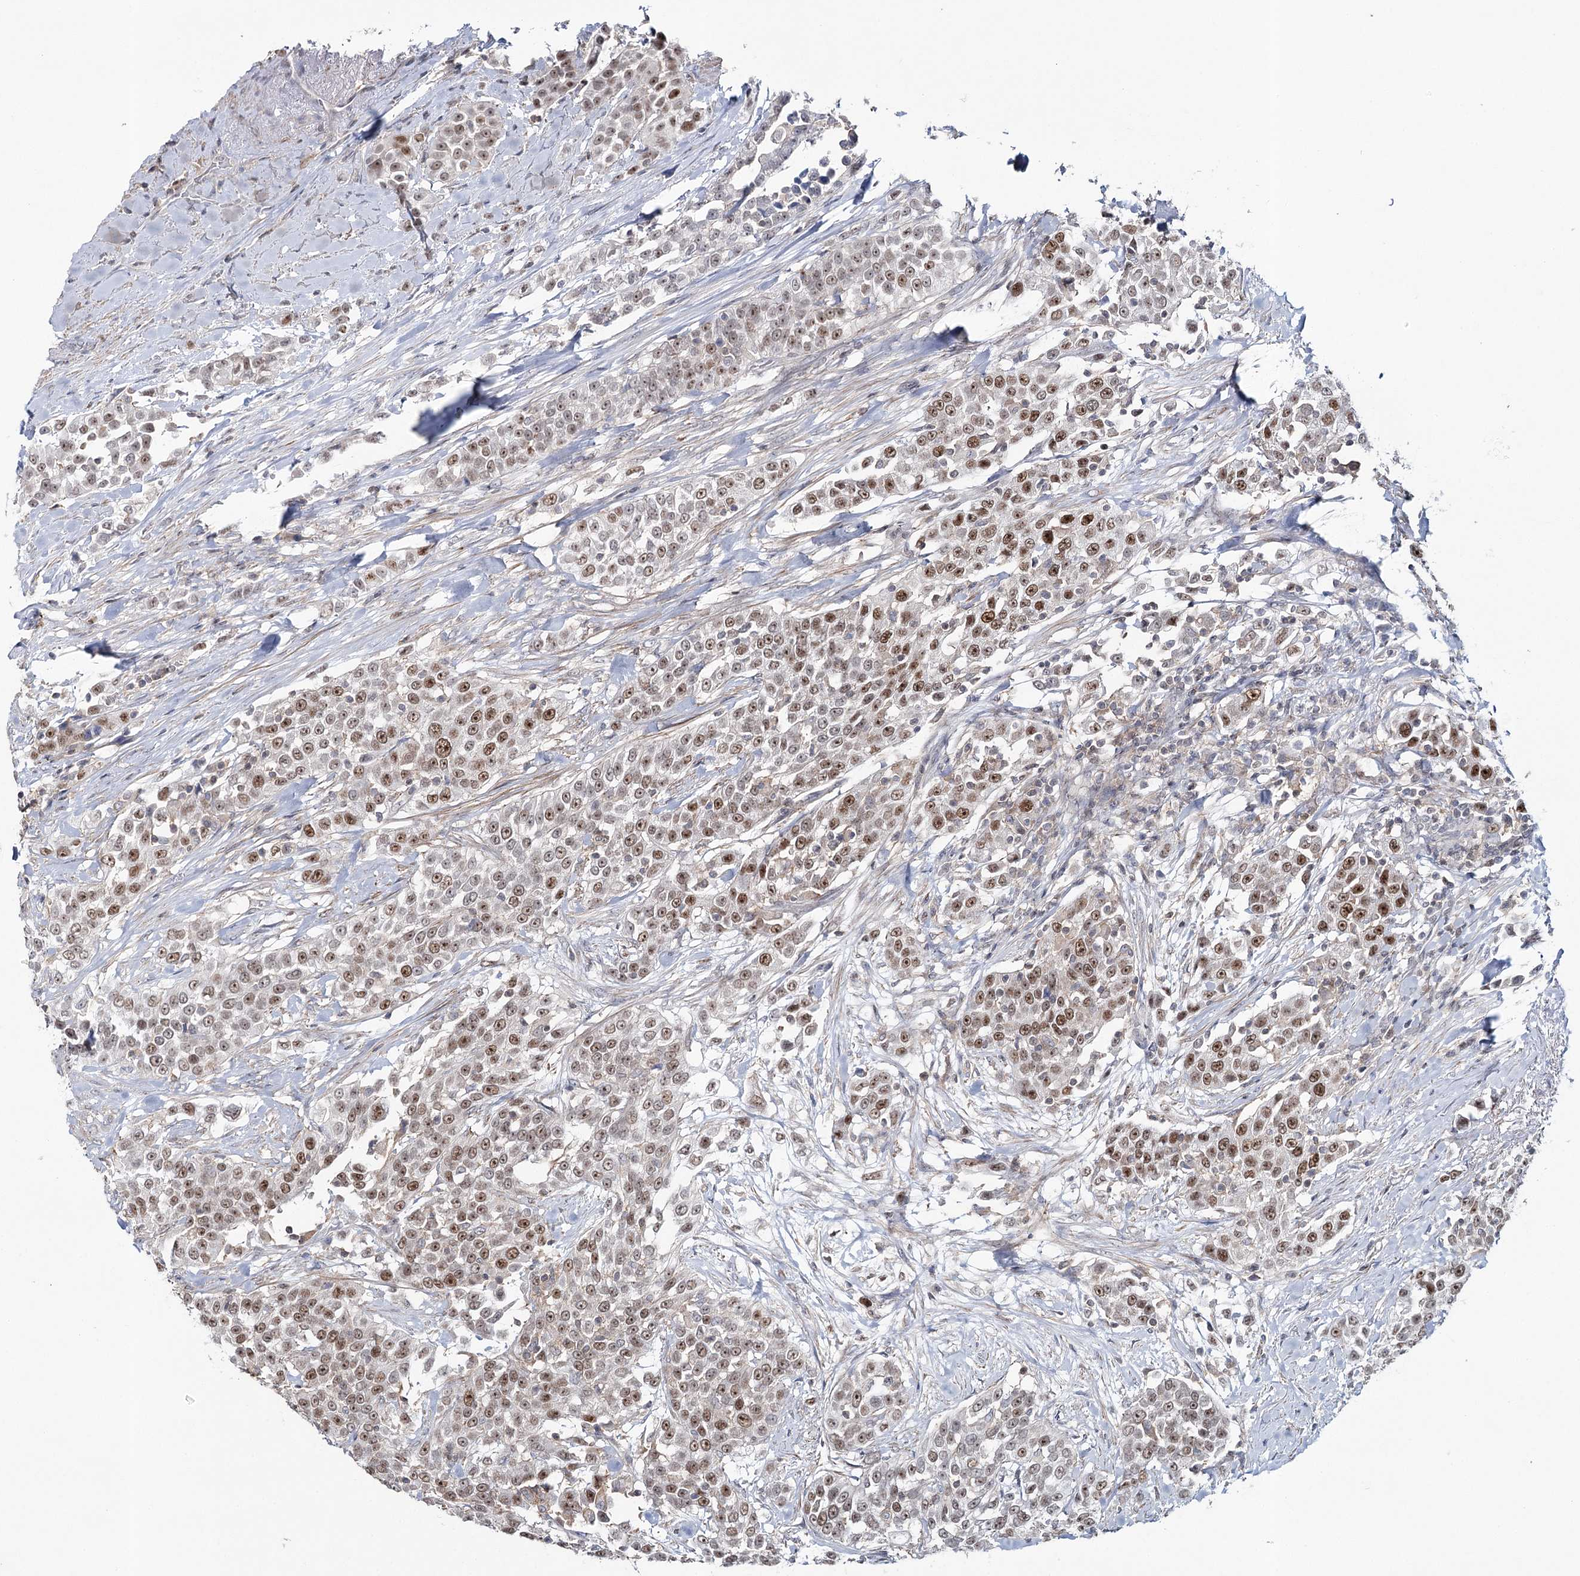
{"staining": {"intensity": "moderate", "quantity": ">75%", "location": "nuclear"}, "tissue": "urothelial cancer", "cell_type": "Tumor cells", "image_type": "cancer", "snomed": [{"axis": "morphology", "description": "Urothelial carcinoma, High grade"}, {"axis": "topography", "description": "Urinary bladder"}], "caption": "Tumor cells demonstrate medium levels of moderate nuclear positivity in about >75% of cells in human urothelial cancer.", "gene": "ZC3H8", "patient": {"sex": "female", "age": 80}}